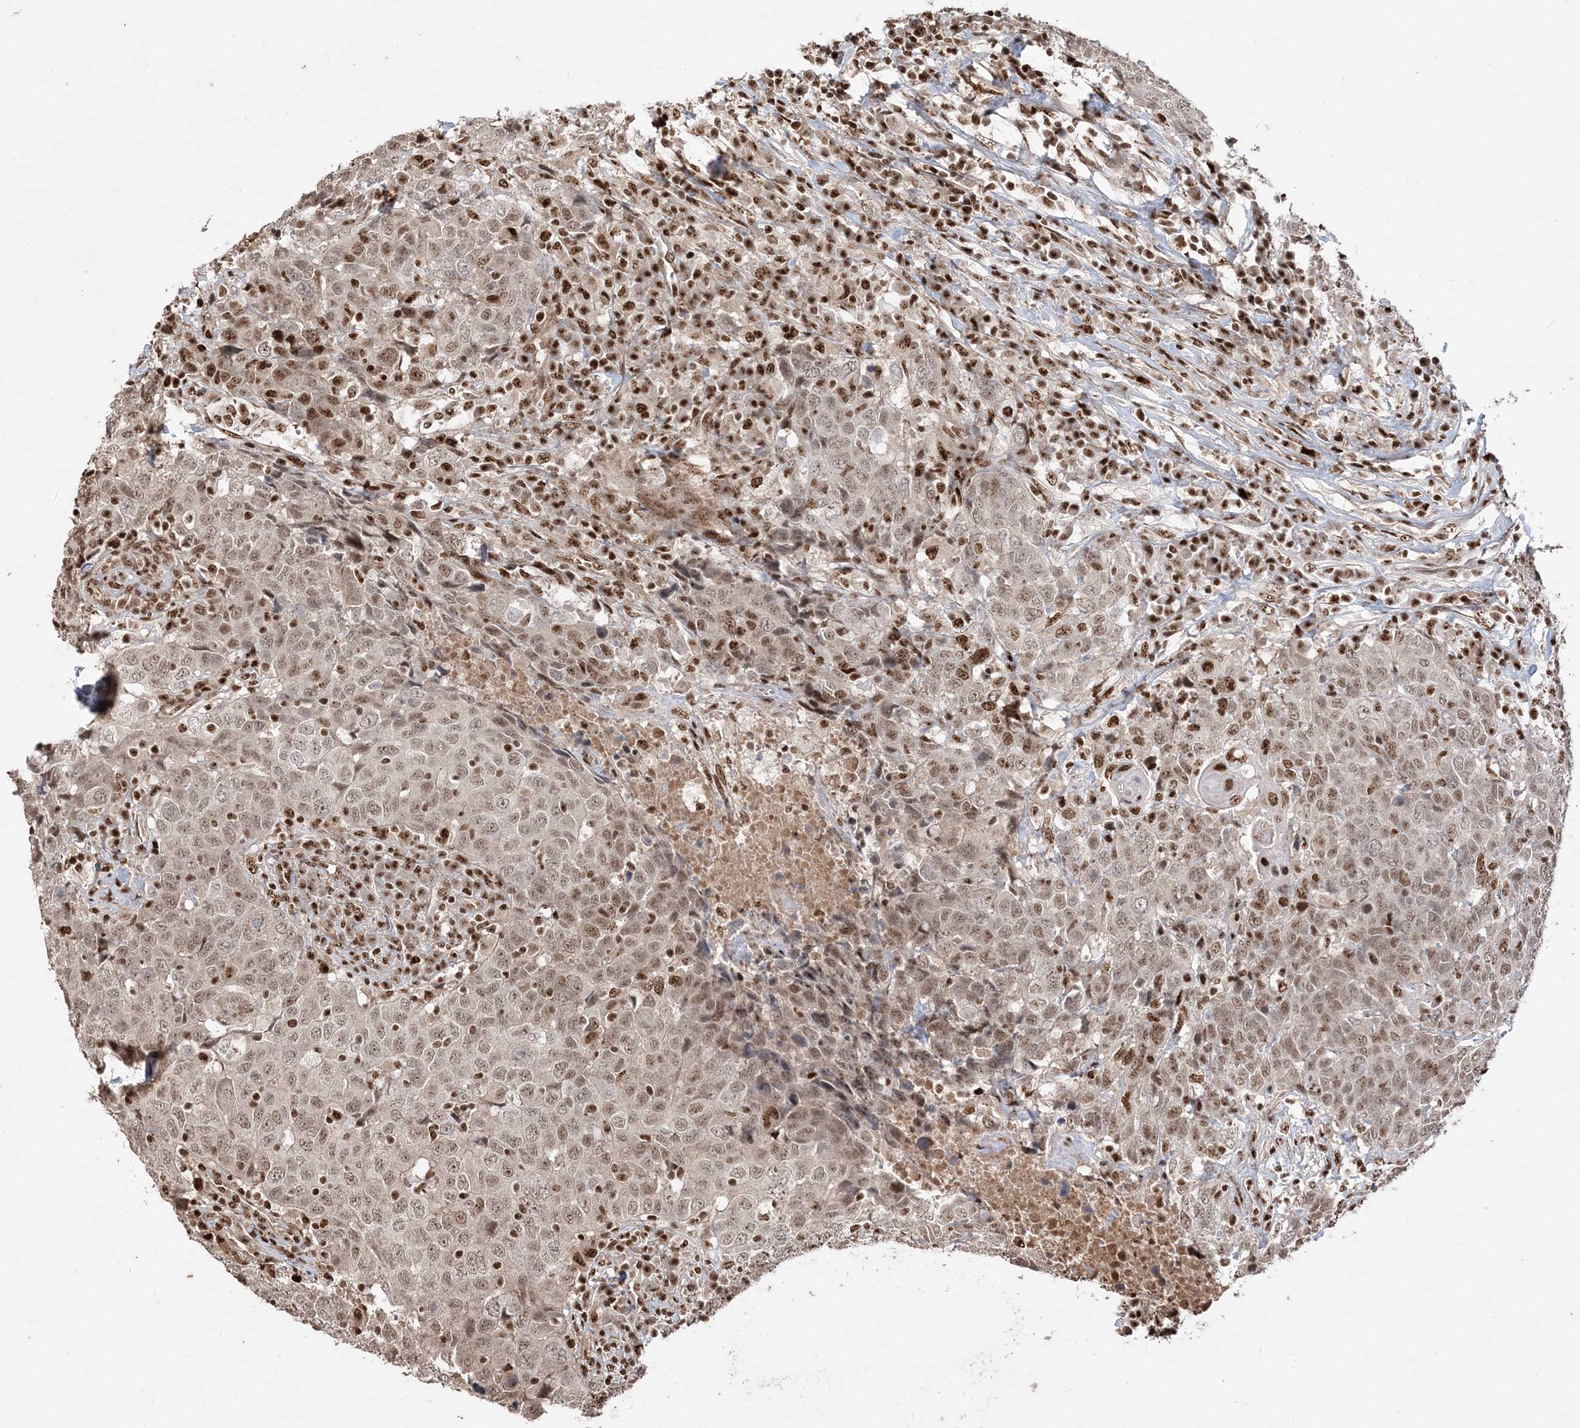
{"staining": {"intensity": "moderate", "quantity": ">75%", "location": "nuclear"}, "tissue": "head and neck cancer", "cell_type": "Tumor cells", "image_type": "cancer", "snomed": [{"axis": "morphology", "description": "Squamous cell carcinoma, NOS"}, {"axis": "topography", "description": "Head-Neck"}], "caption": "Protein staining of head and neck cancer (squamous cell carcinoma) tissue exhibits moderate nuclear staining in about >75% of tumor cells. Immunohistochemistry stains the protein of interest in brown and the nuclei are stained blue.", "gene": "RBM17", "patient": {"sex": "male", "age": 66}}